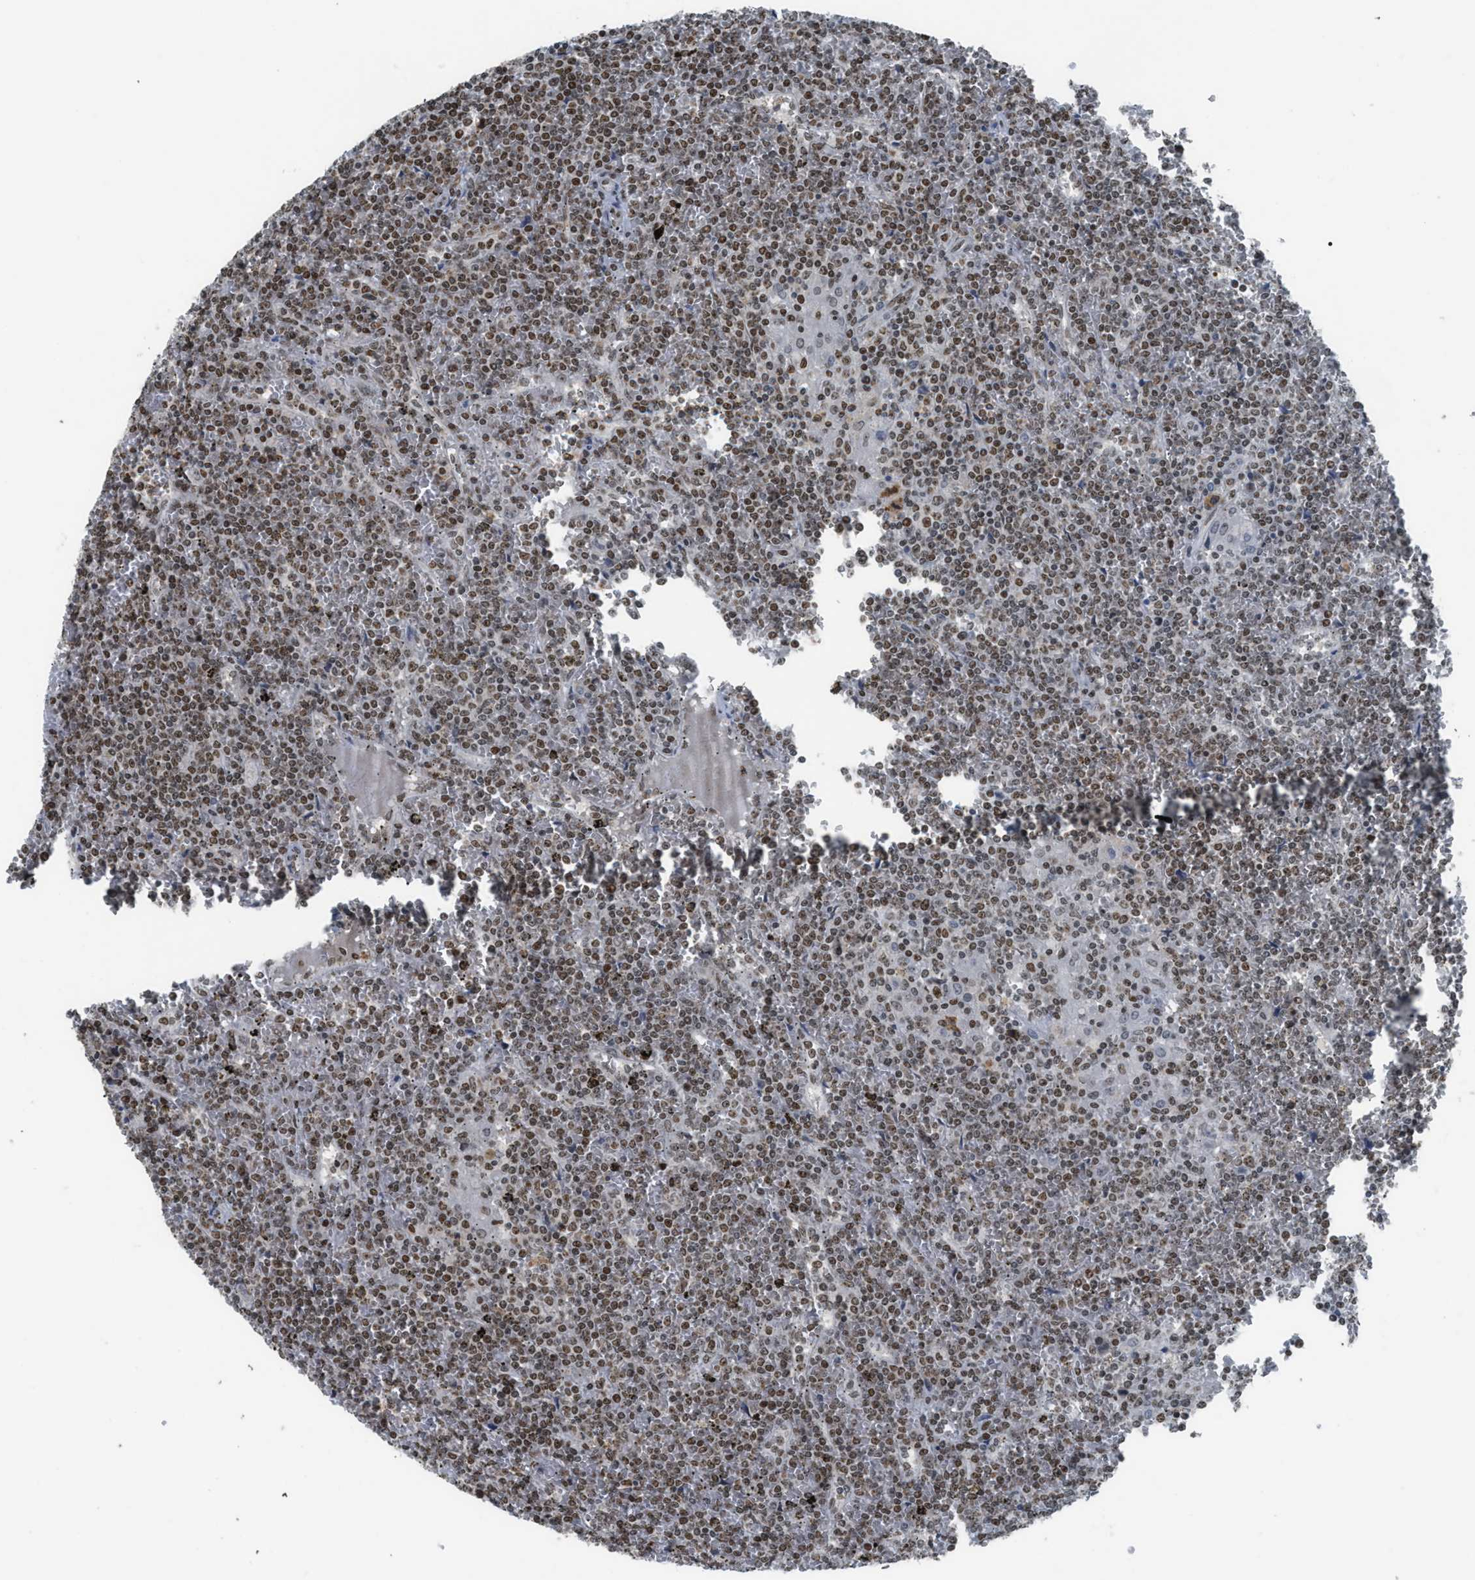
{"staining": {"intensity": "moderate", "quantity": ">75%", "location": "nuclear"}, "tissue": "lymphoma", "cell_type": "Tumor cells", "image_type": "cancer", "snomed": [{"axis": "morphology", "description": "Malignant lymphoma, non-Hodgkin's type, Low grade"}, {"axis": "topography", "description": "Spleen"}], "caption": "This is a micrograph of immunohistochemistry staining of lymphoma, which shows moderate positivity in the nuclear of tumor cells.", "gene": "RAD51B", "patient": {"sex": "female", "age": 19}}